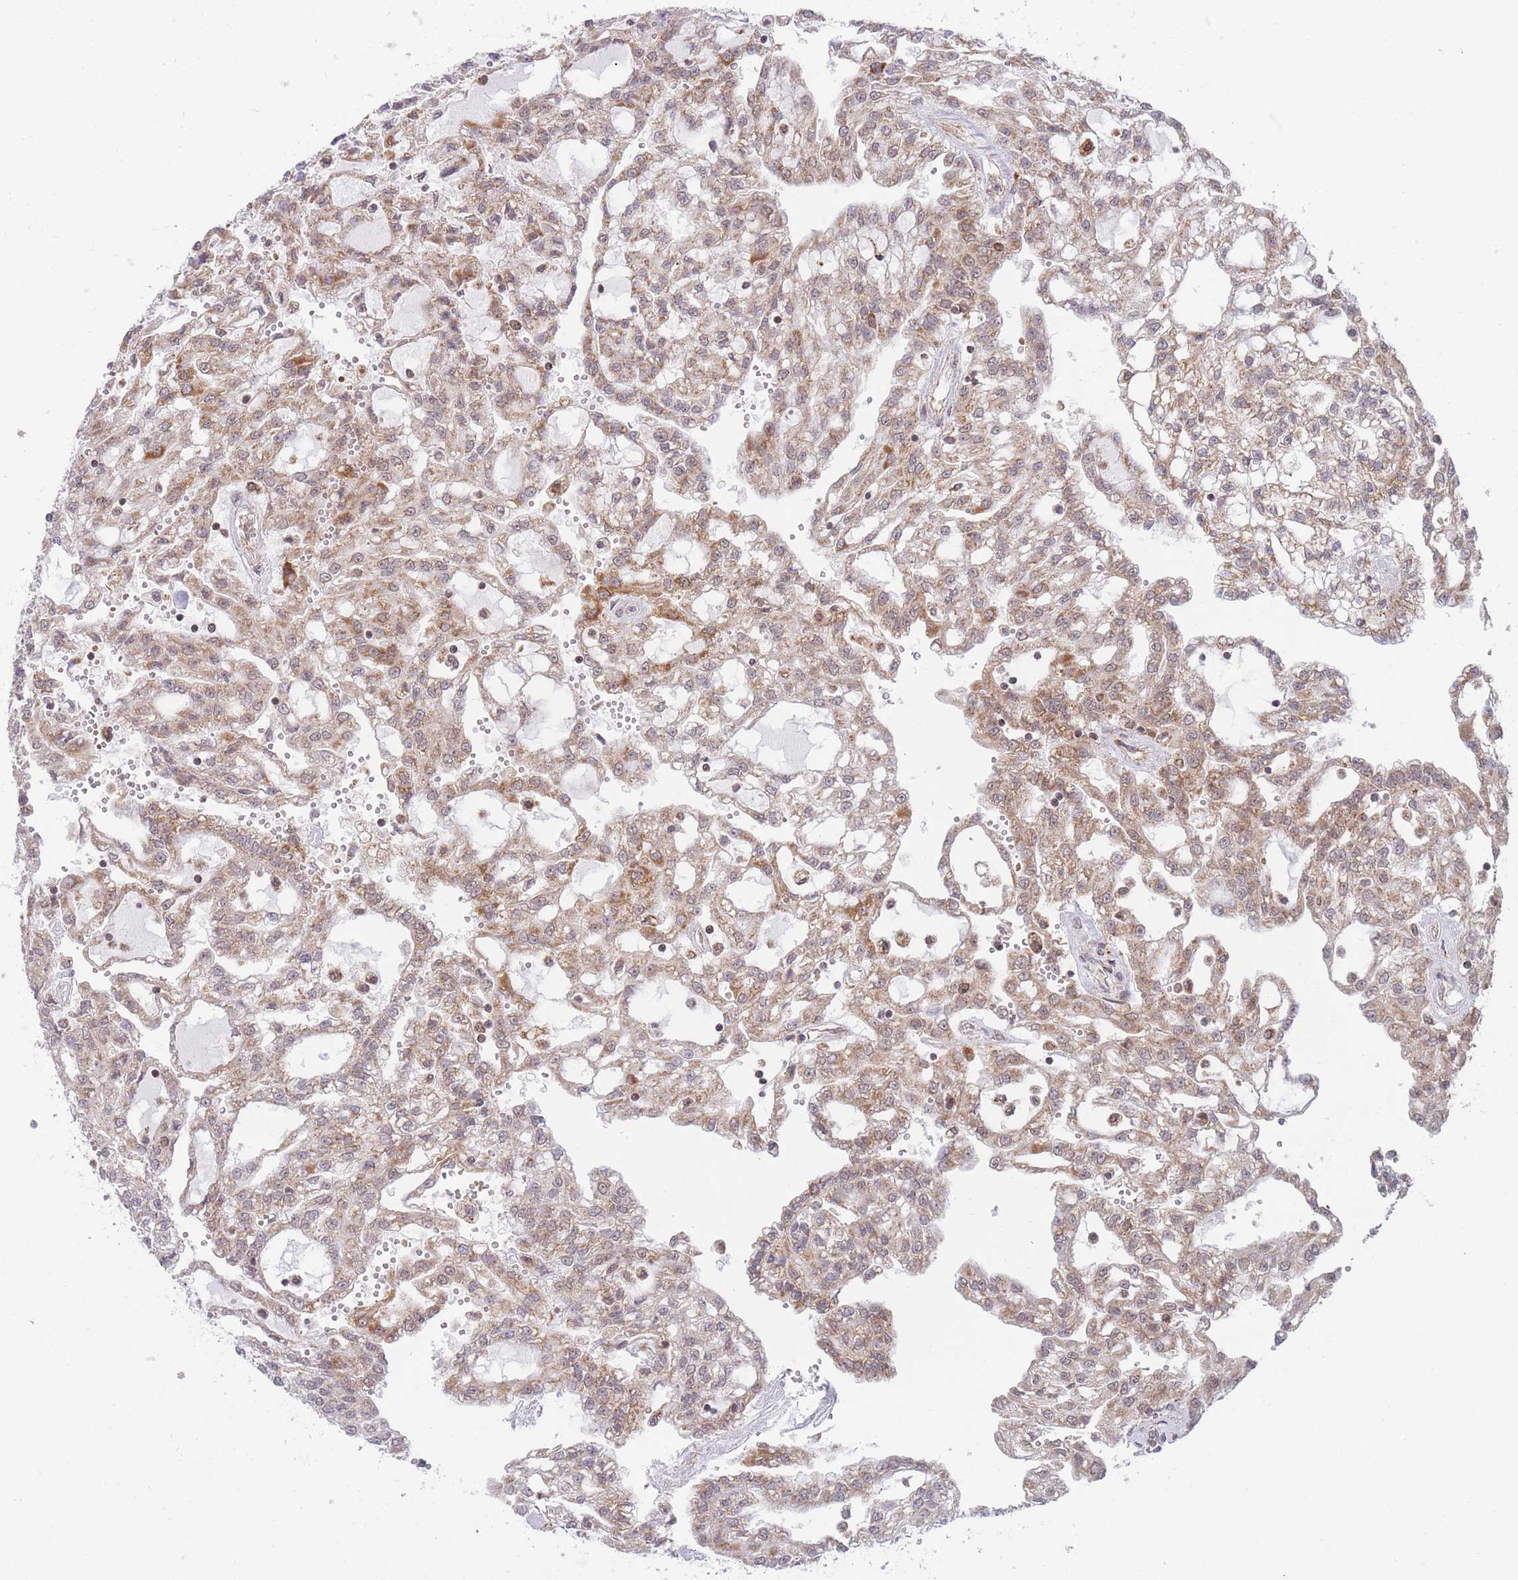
{"staining": {"intensity": "weak", "quantity": "25%-75%", "location": "cytoplasmic/membranous"}, "tissue": "renal cancer", "cell_type": "Tumor cells", "image_type": "cancer", "snomed": [{"axis": "morphology", "description": "Adenocarcinoma, NOS"}, {"axis": "topography", "description": "Kidney"}], "caption": "Protein staining of renal adenocarcinoma tissue displays weak cytoplasmic/membranous expression in about 25%-75% of tumor cells.", "gene": "BOD1L1", "patient": {"sex": "male", "age": 63}}